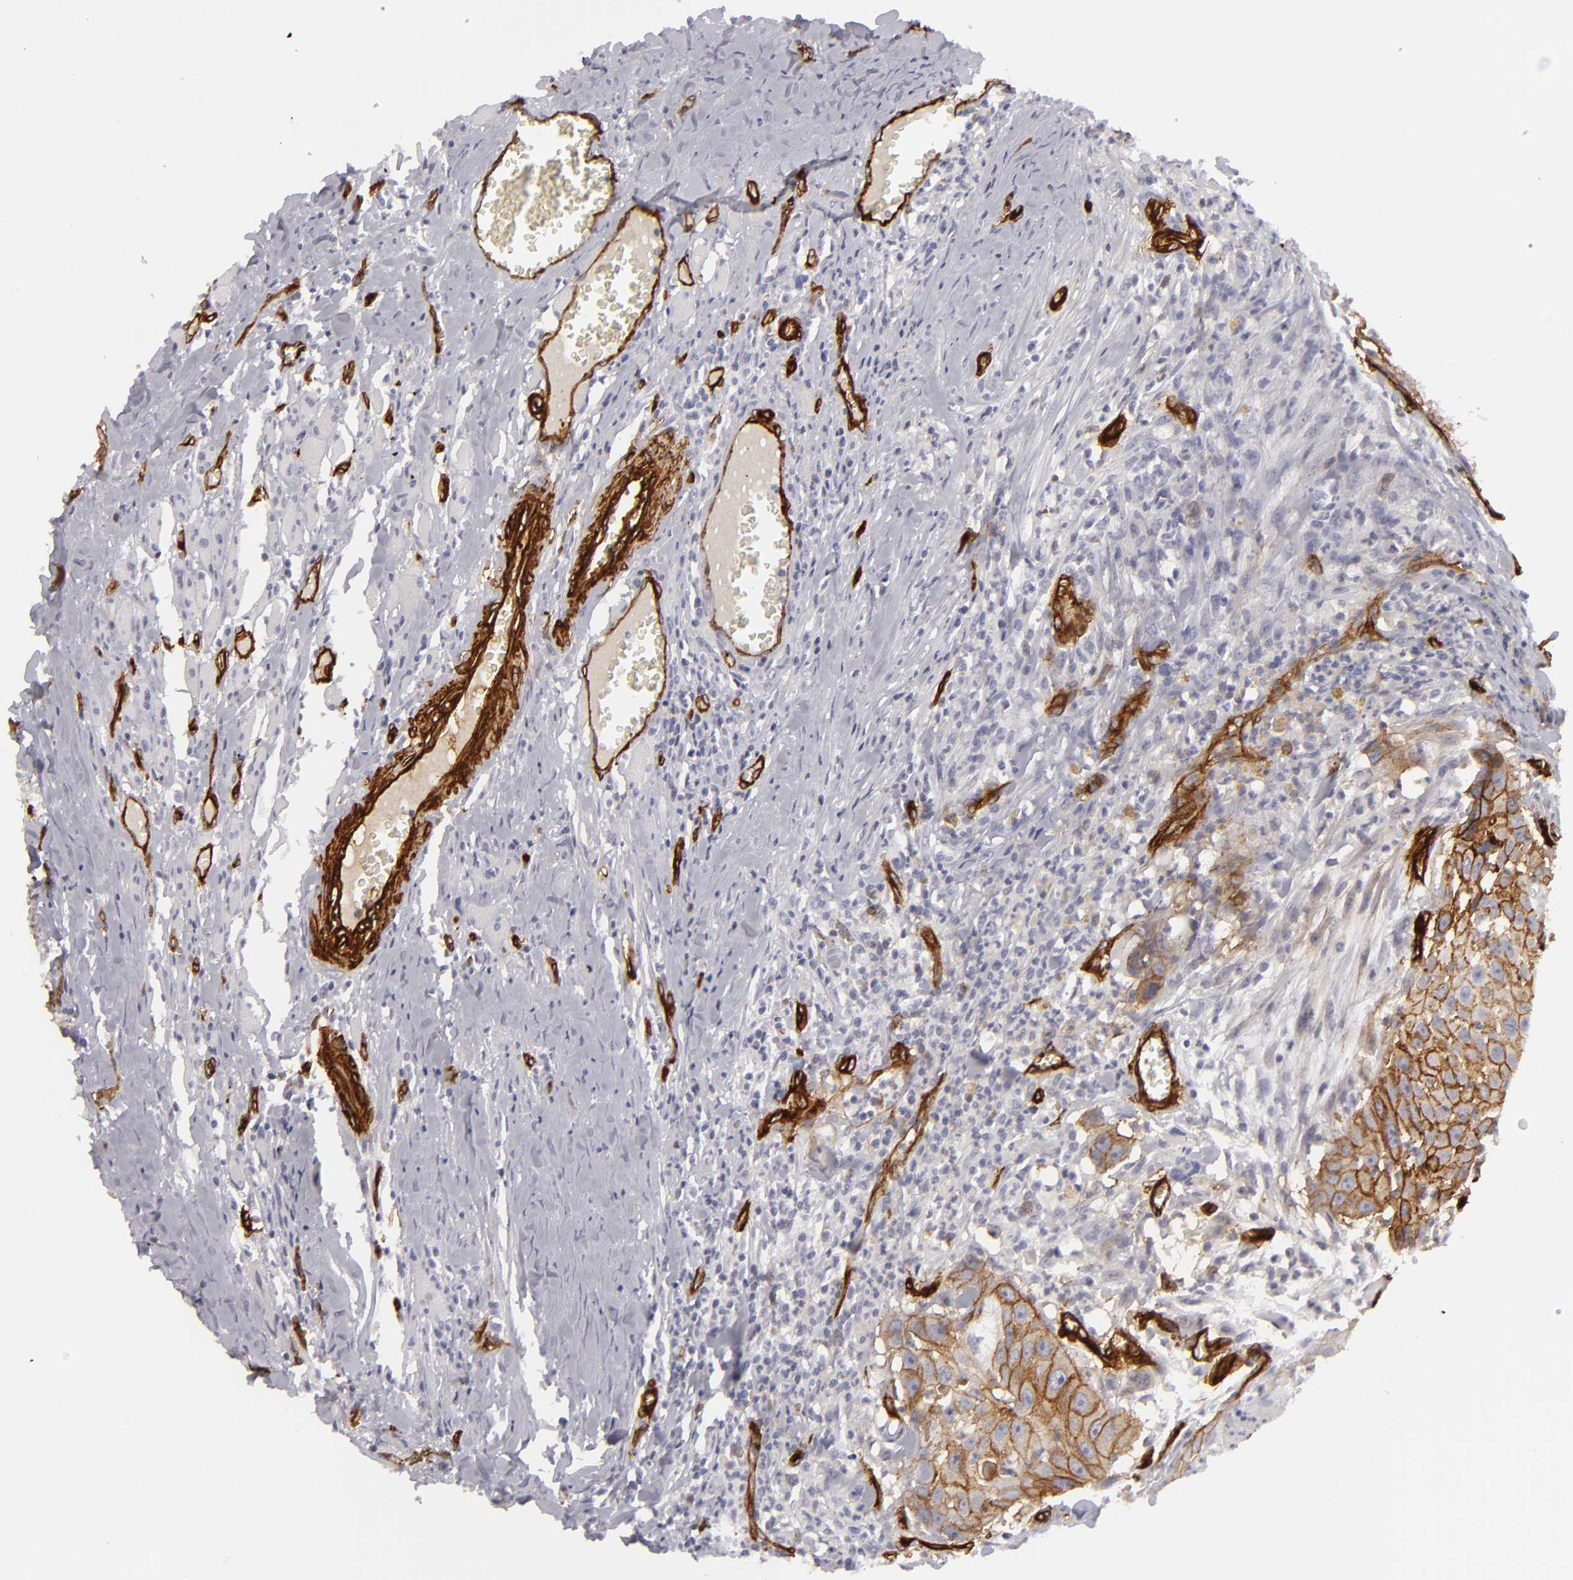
{"staining": {"intensity": "moderate", "quantity": "25%-75%", "location": "cytoplasmic/membranous"}, "tissue": "head and neck cancer", "cell_type": "Tumor cells", "image_type": "cancer", "snomed": [{"axis": "morphology", "description": "Squamous cell carcinoma, NOS"}, {"axis": "topography", "description": "Head-Neck"}], "caption": "Head and neck cancer was stained to show a protein in brown. There is medium levels of moderate cytoplasmic/membranous positivity in approximately 25%-75% of tumor cells.", "gene": "MCAM", "patient": {"sex": "male", "age": 64}}